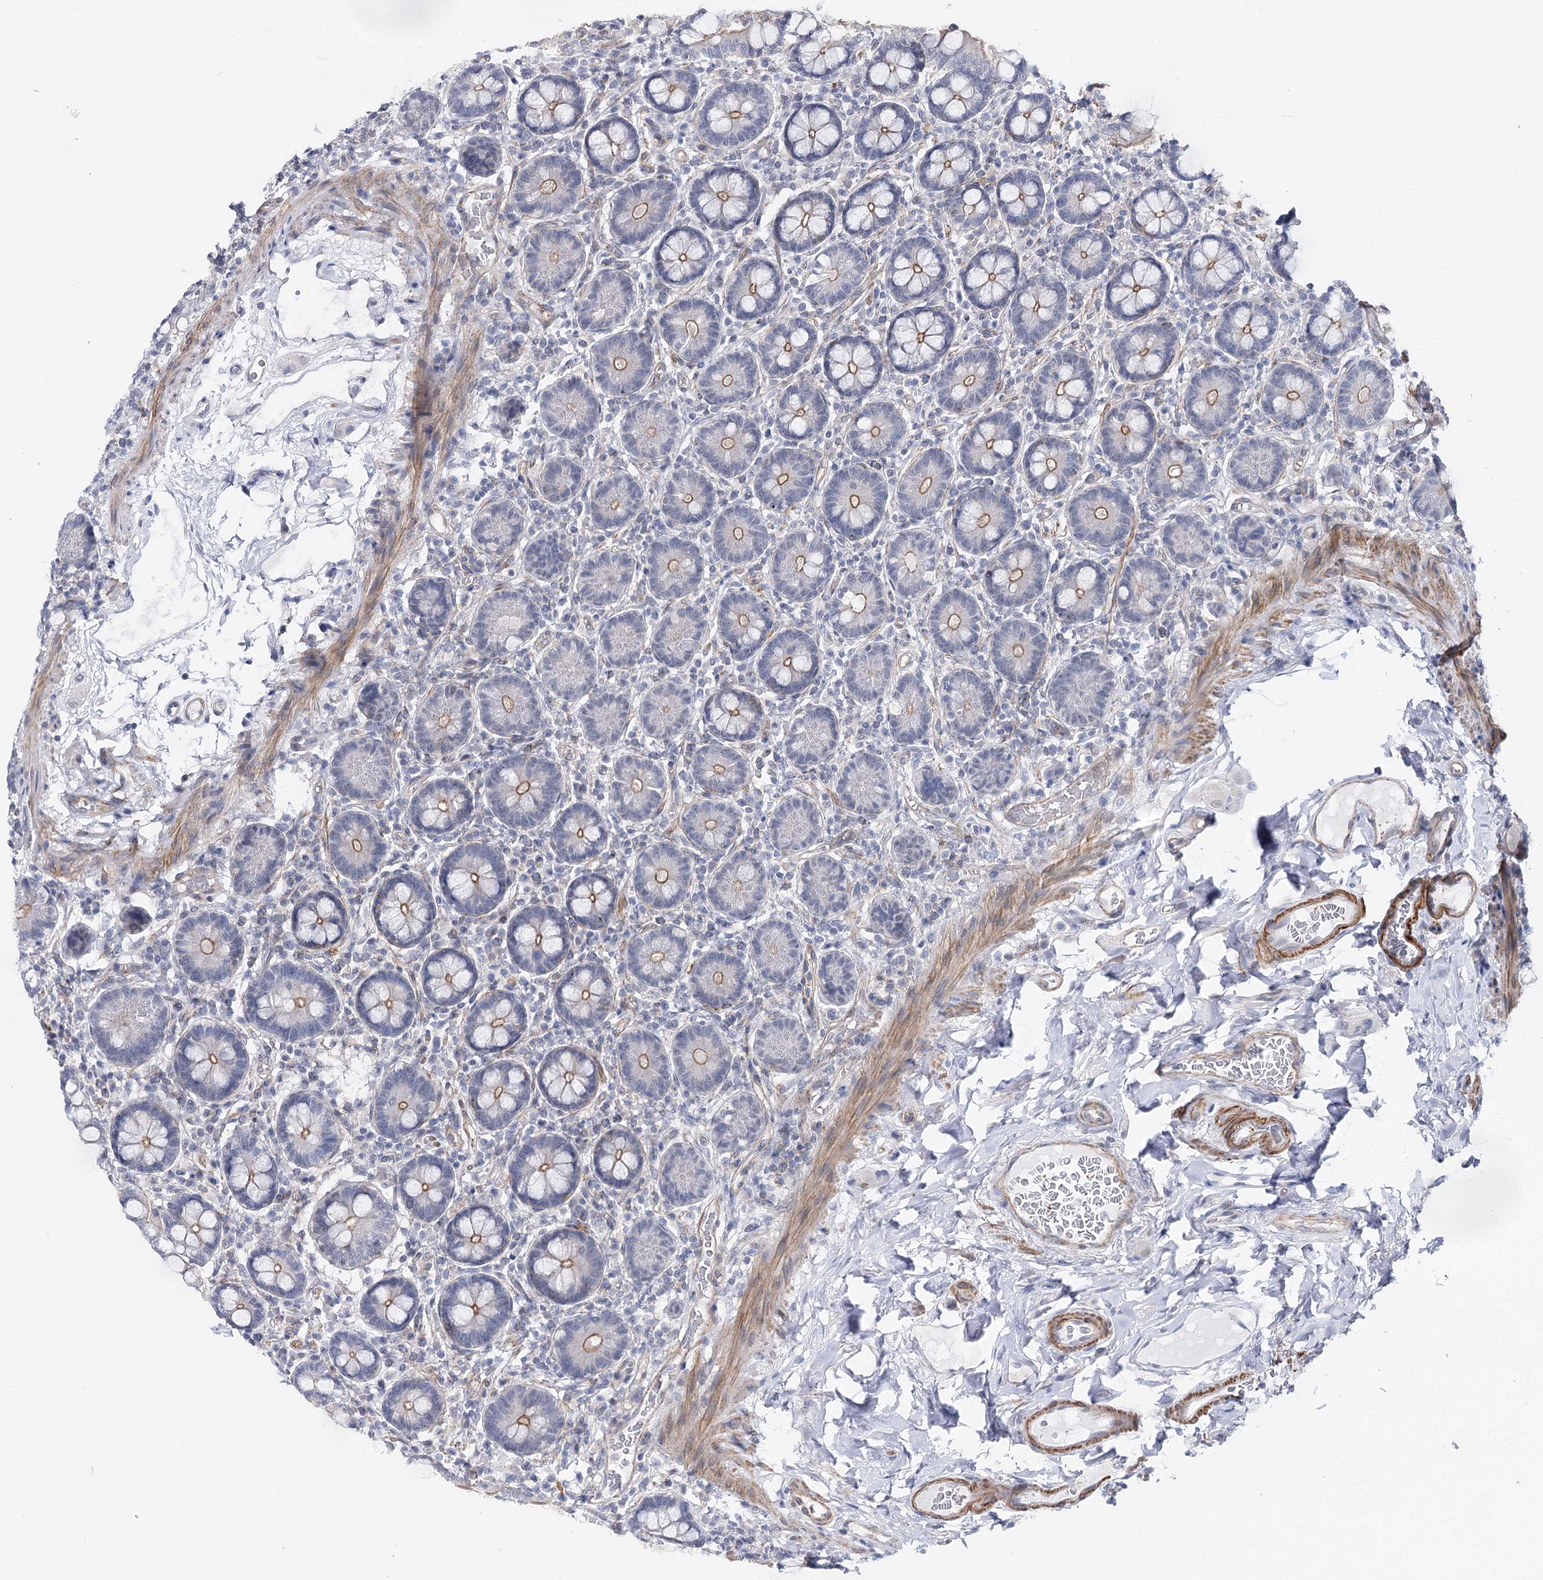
{"staining": {"intensity": "strong", "quantity": "25%-75%", "location": "cytoplasmic/membranous"}, "tissue": "small intestine", "cell_type": "Glandular cells", "image_type": "normal", "snomed": [{"axis": "morphology", "description": "Normal tissue, NOS"}, {"axis": "topography", "description": "Small intestine"}], "caption": "Immunohistochemistry of benign human small intestine exhibits high levels of strong cytoplasmic/membranous expression in about 25%-75% of glandular cells. Ihc stains the protein of interest in brown and the nuclei are stained blue.", "gene": "AGXT2", "patient": {"sex": "female", "age": 64}}